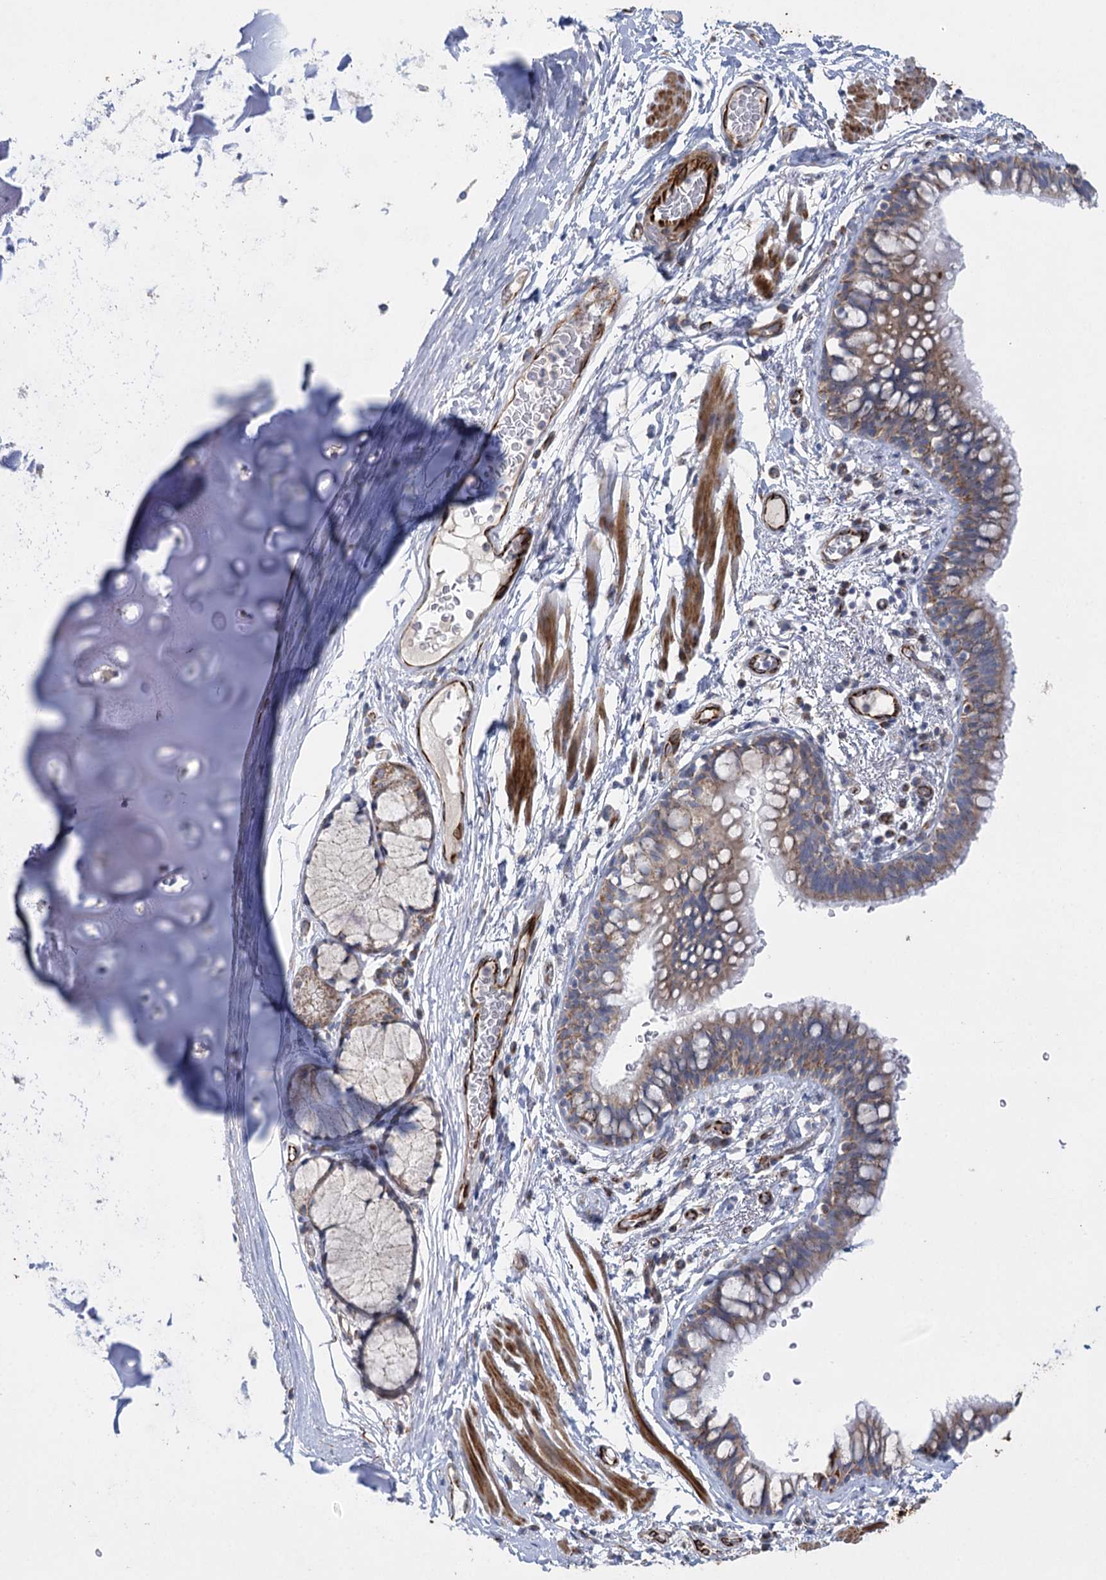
{"staining": {"intensity": "moderate", "quantity": ">75%", "location": "cytoplasmic/membranous"}, "tissue": "bronchus", "cell_type": "Respiratory epithelial cells", "image_type": "normal", "snomed": [{"axis": "morphology", "description": "Normal tissue, NOS"}, {"axis": "topography", "description": "Cartilage tissue"}, {"axis": "topography", "description": "Bronchus"}], "caption": "Immunohistochemistry (IHC) (DAB) staining of normal human bronchus reveals moderate cytoplasmic/membranous protein expression in about >75% of respiratory epithelial cells. The protein of interest is shown in brown color, while the nuclei are stained blue.", "gene": "DHTKD1", "patient": {"sex": "female", "age": 36}}